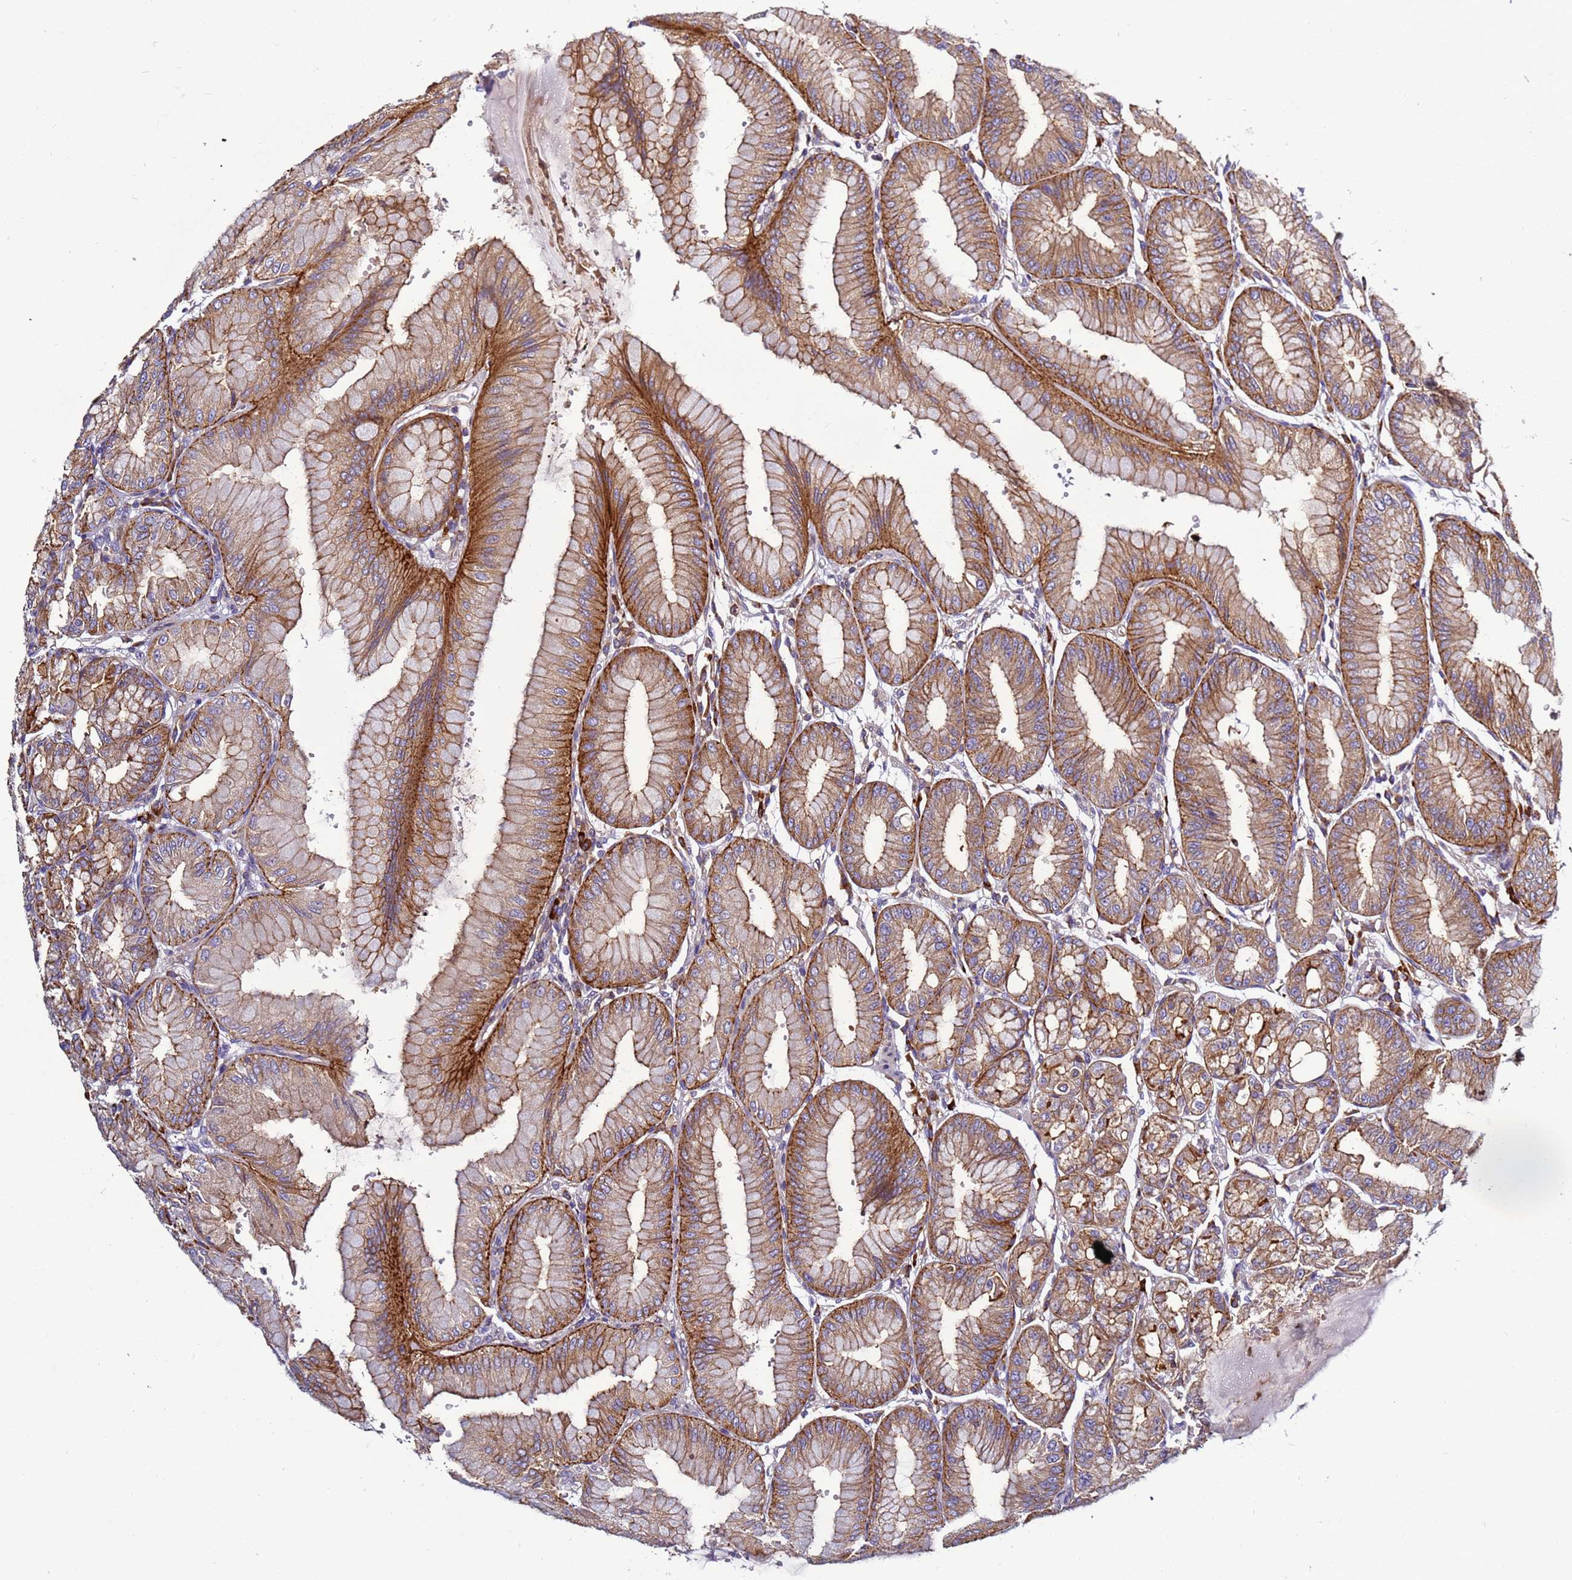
{"staining": {"intensity": "strong", "quantity": ">75%", "location": "cytoplasmic/membranous"}, "tissue": "stomach", "cell_type": "Glandular cells", "image_type": "normal", "snomed": [{"axis": "morphology", "description": "Normal tissue, NOS"}, {"axis": "topography", "description": "Stomach, lower"}], "caption": "Immunohistochemical staining of unremarkable human stomach exhibits strong cytoplasmic/membranous protein expression in about >75% of glandular cells.", "gene": "EFCAB8", "patient": {"sex": "male", "age": 71}}